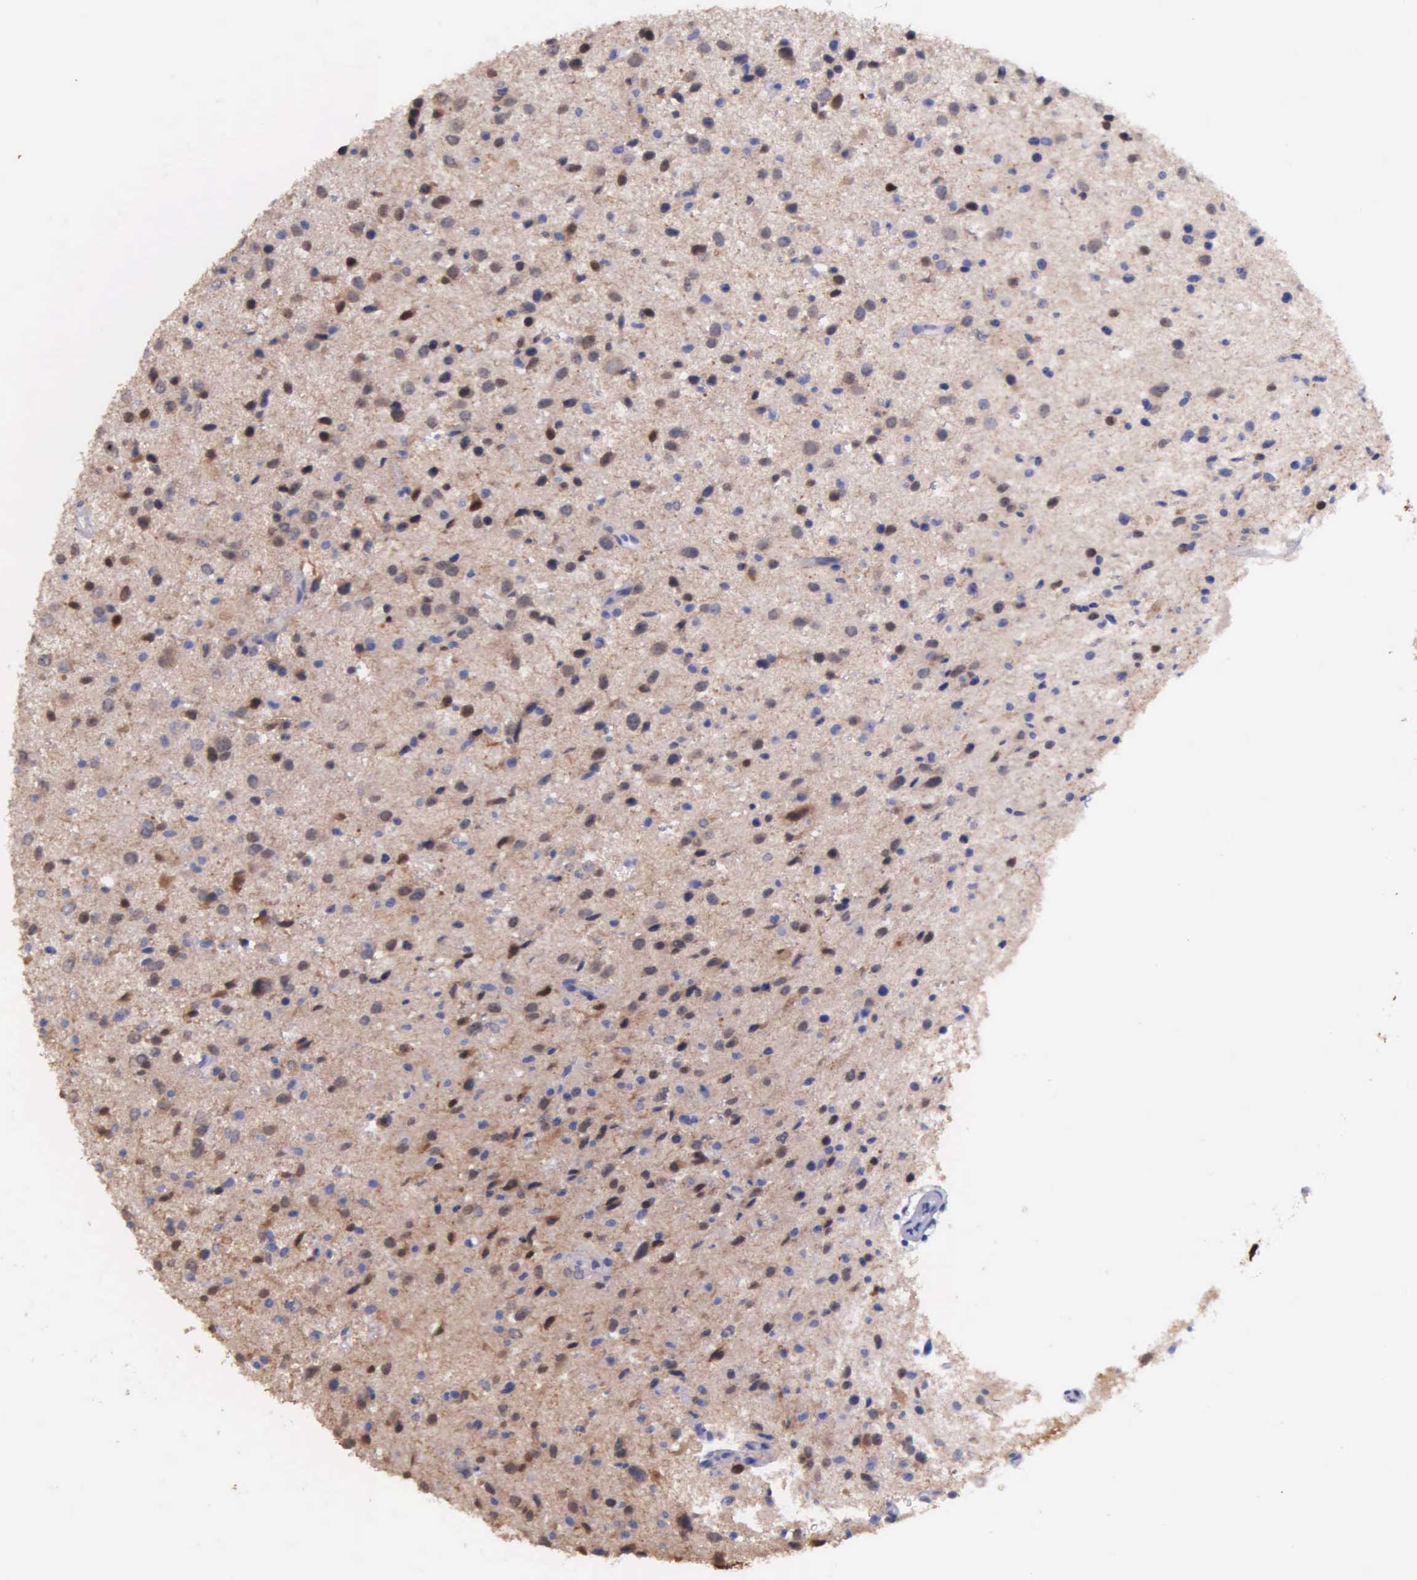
{"staining": {"intensity": "weak", "quantity": ">75%", "location": "cytoplasmic/membranous,nuclear"}, "tissue": "glioma", "cell_type": "Tumor cells", "image_type": "cancer", "snomed": [{"axis": "morphology", "description": "Glioma, malignant, Low grade"}, {"axis": "topography", "description": "Brain"}], "caption": "There is low levels of weak cytoplasmic/membranous and nuclear expression in tumor cells of glioma, as demonstrated by immunohistochemical staining (brown color).", "gene": "GSTT2", "patient": {"sex": "female", "age": 46}}